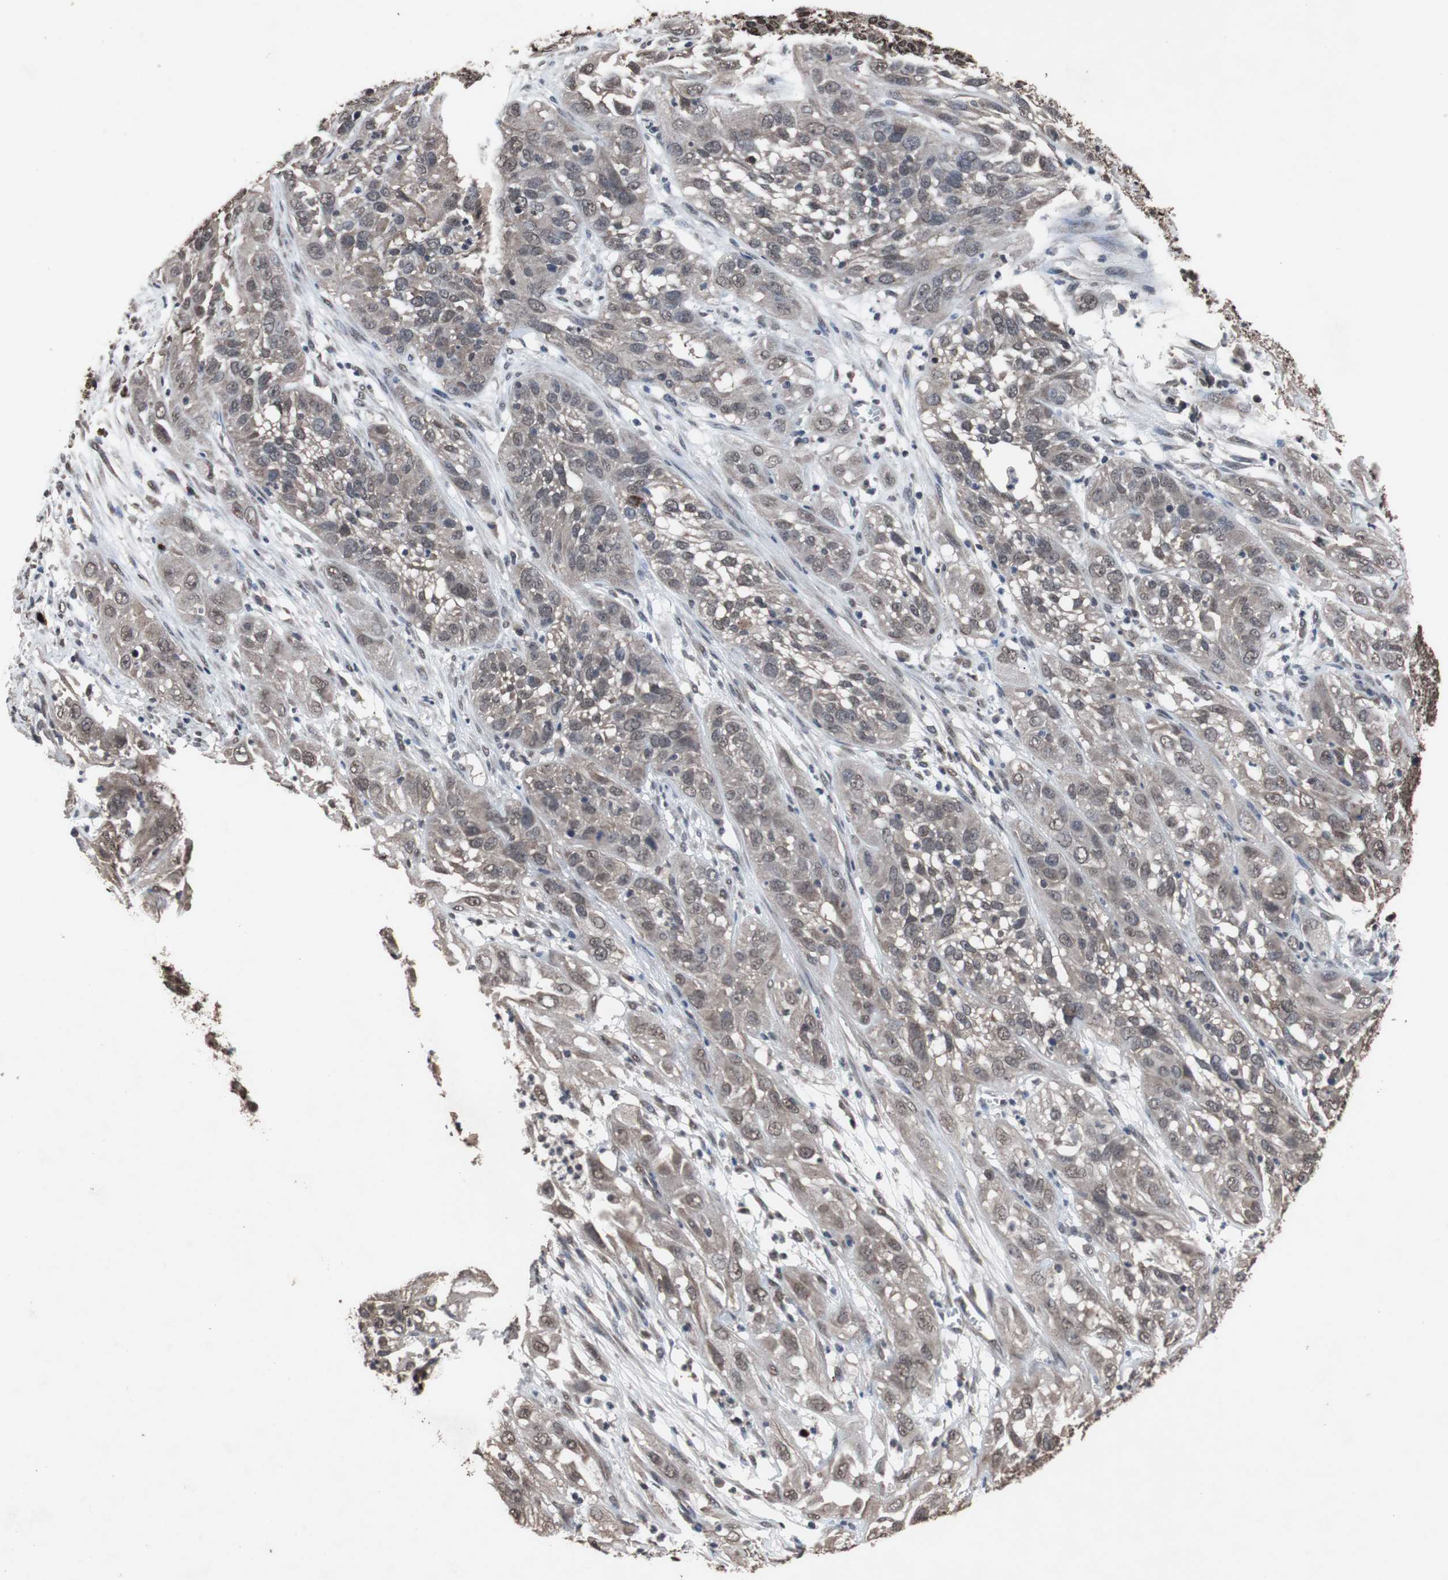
{"staining": {"intensity": "weak", "quantity": ">75%", "location": "cytoplasmic/membranous"}, "tissue": "cervical cancer", "cell_type": "Tumor cells", "image_type": "cancer", "snomed": [{"axis": "morphology", "description": "Squamous cell carcinoma, NOS"}, {"axis": "topography", "description": "Cervix"}], "caption": "This is an image of immunohistochemistry staining of cervical cancer (squamous cell carcinoma), which shows weak expression in the cytoplasmic/membranous of tumor cells.", "gene": "MED27", "patient": {"sex": "female", "age": 32}}